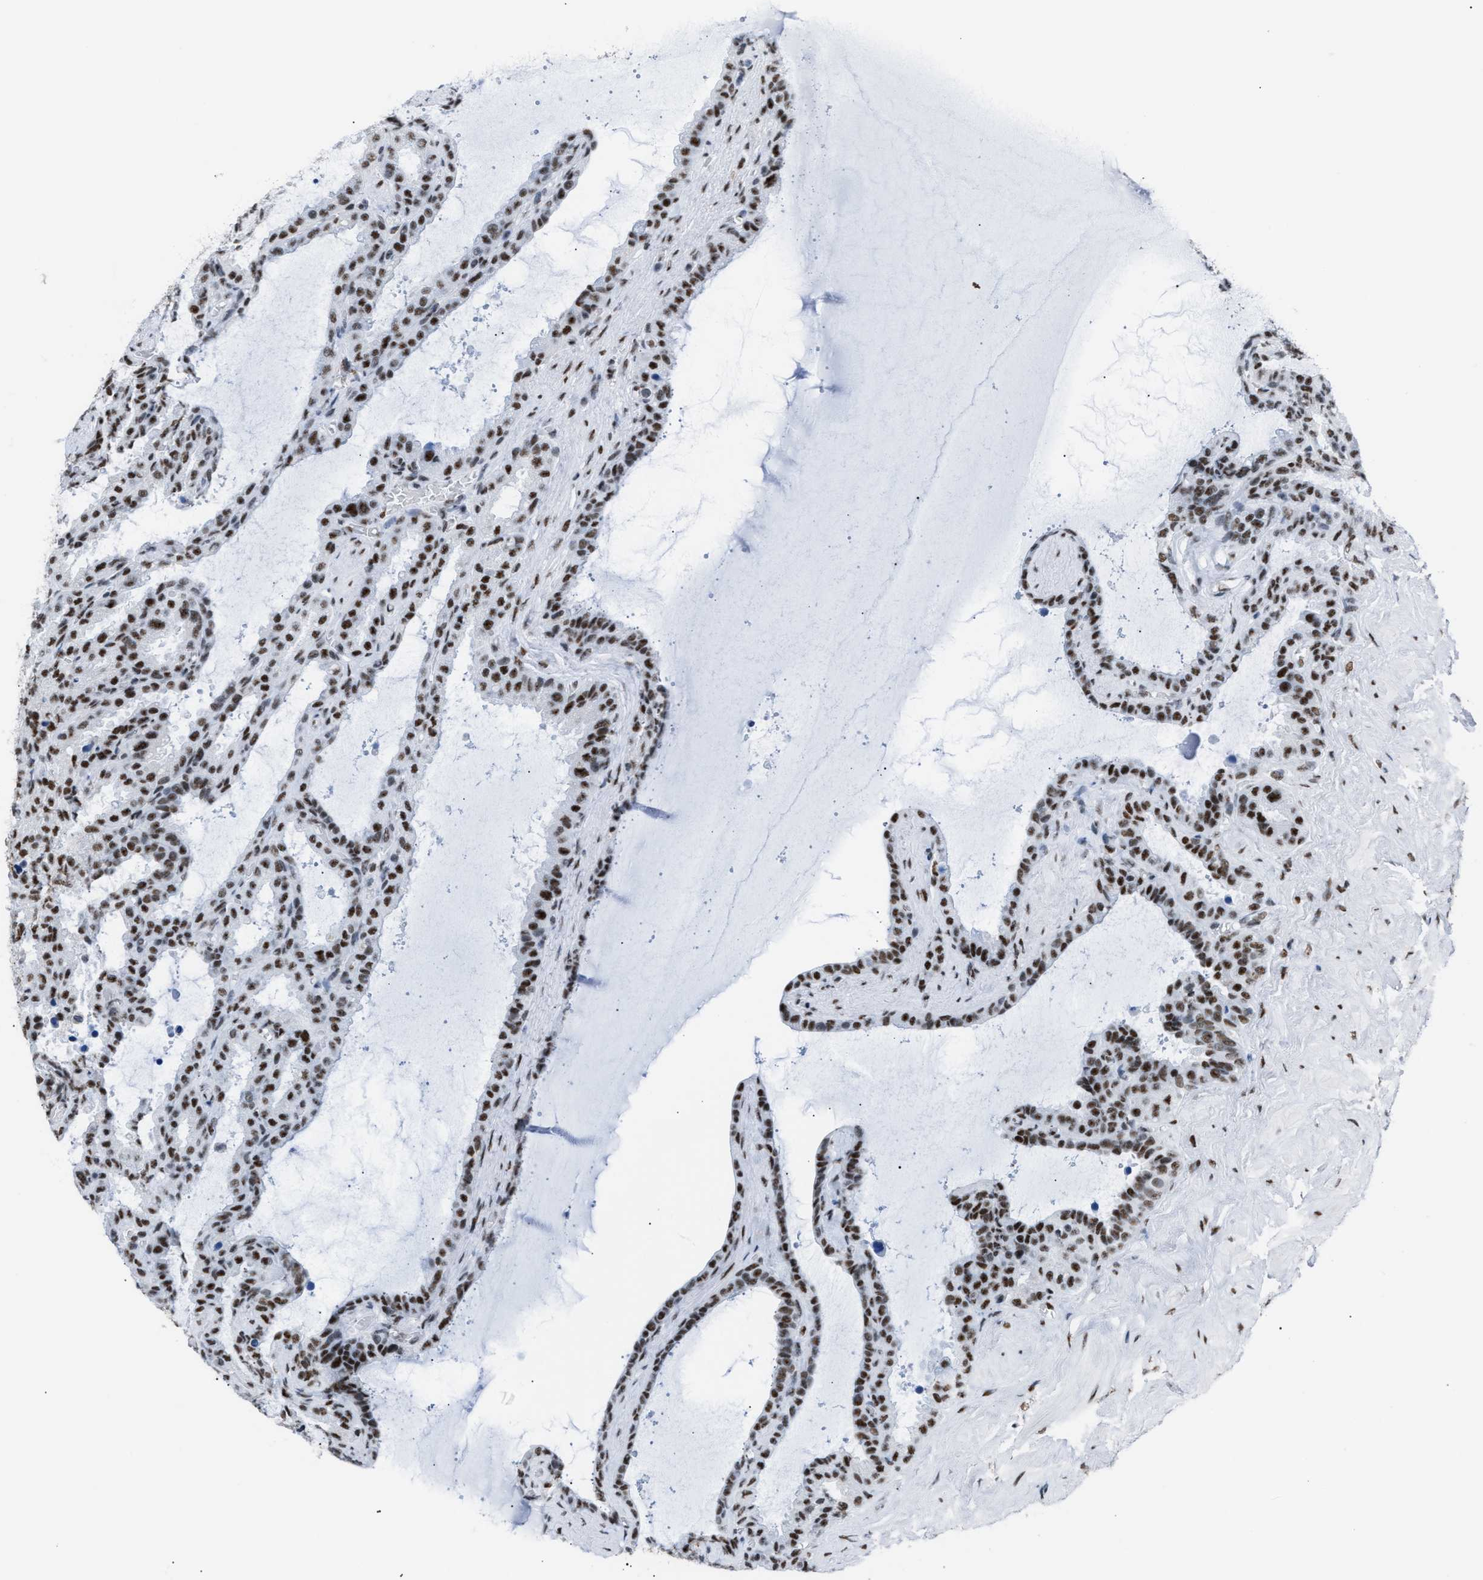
{"staining": {"intensity": "moderate", "quantity": ">75%", "location": "nuclear"}, "tissue": "seminal vesicle", "cell_type": "Glandular cells", "image_type": "normal", "snomed": [{"axis": "morphology", "description": "Normal tissue, NOS"}, {"axis": "topography", "description": "Seminal veicle"}], "caption": "Immunohistochemistry (IHC) (DAB (3,3'-diaminobenzidine)) staining of normal human seminal vesicle shows moderate nuclear protein expression in about >75% of glandular cells.", "gene": "CCAR2", "patient": {"sex": "male", "age": 46}}